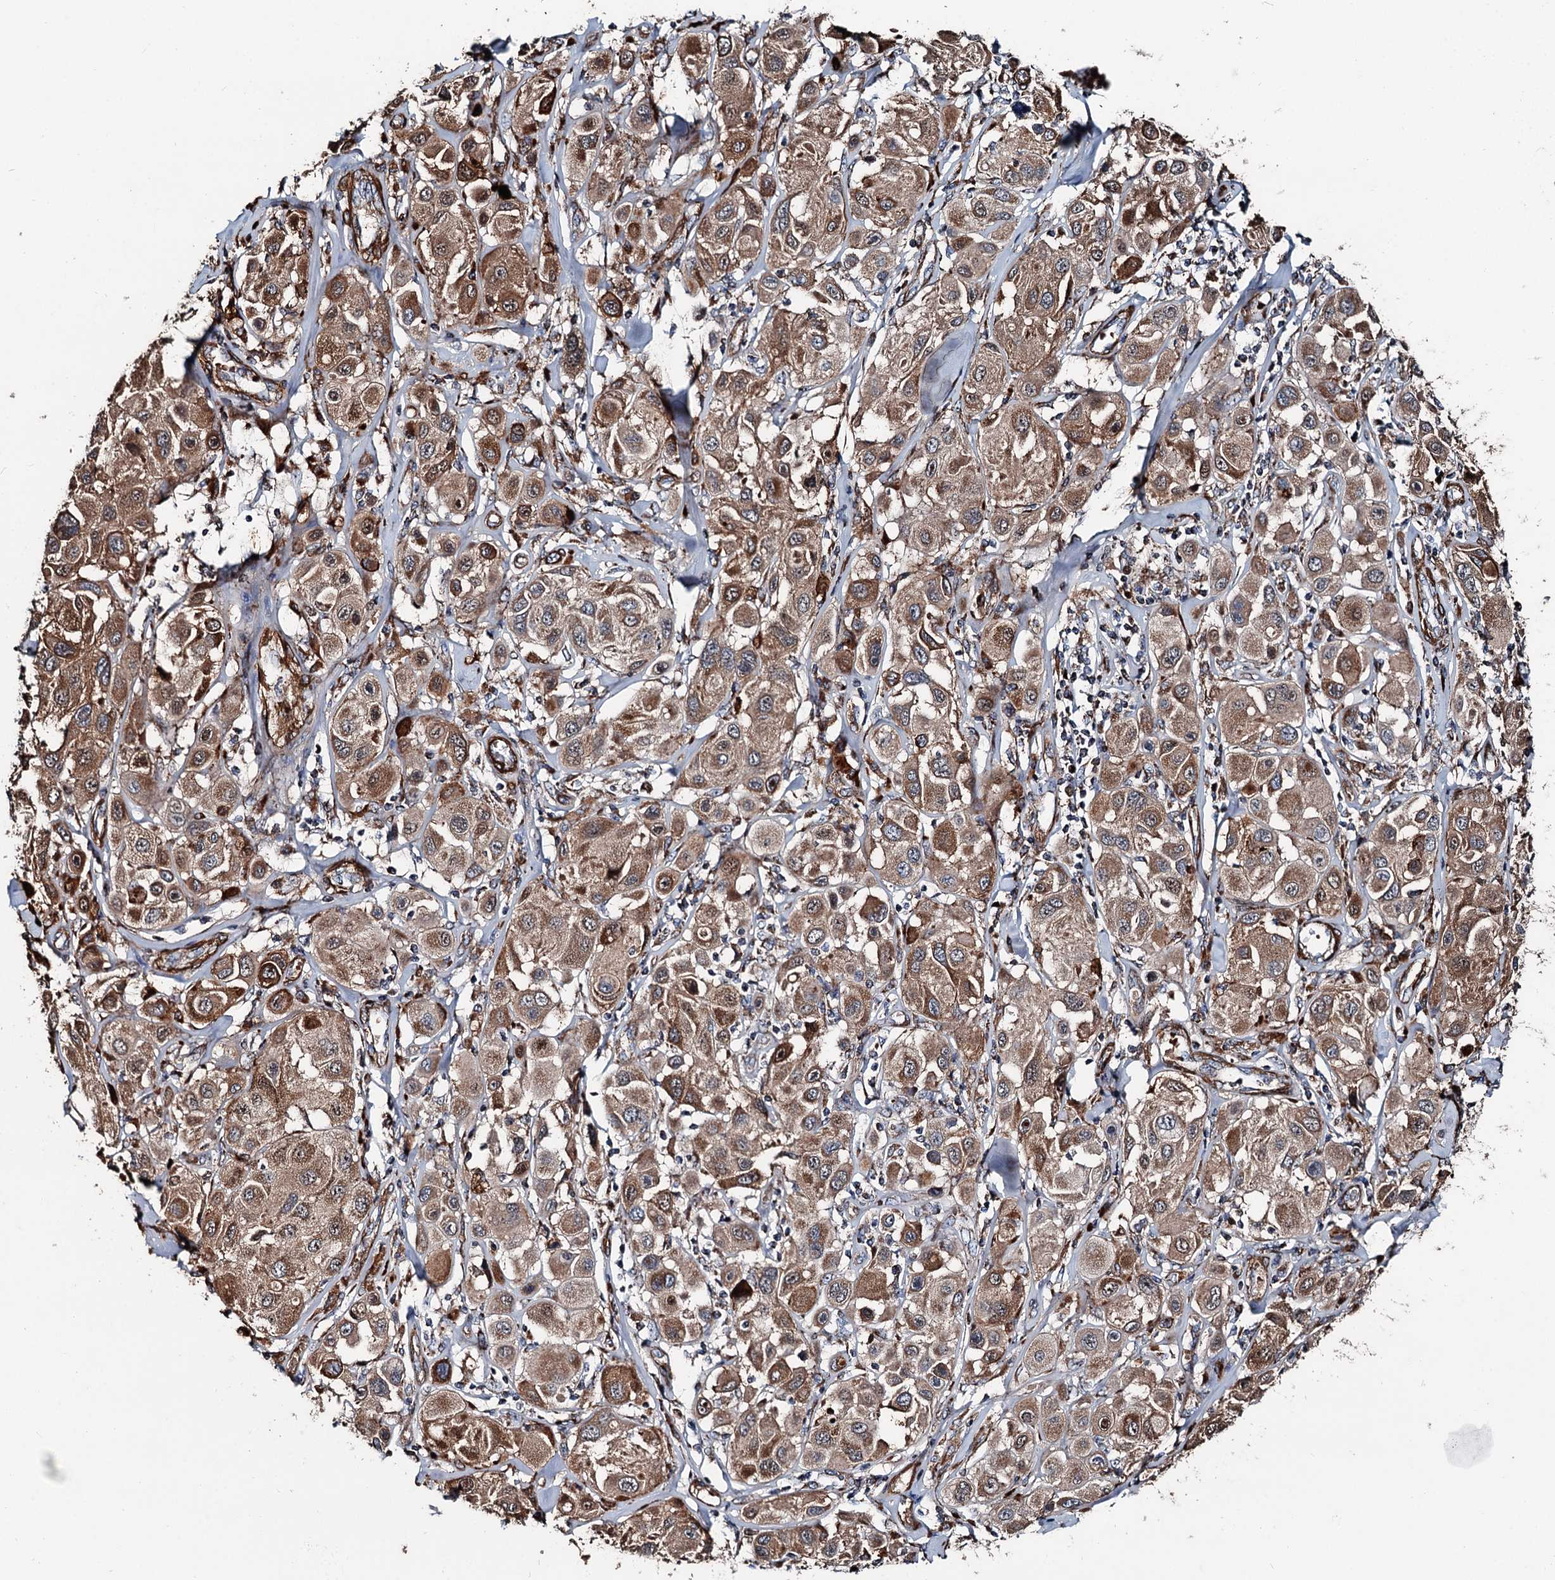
{"staining": {"intensity": "moderate", "quantity": ">75%", "location": "cytoplasmic/membranous"}, "tissue": "melanoma", "cell_type": "Tumor cells", "image_type": "cancer", "snomed": [{"axis": "morphology", "description": "Malignant melanoma, Metastatic site"}, {"axis": "topography", "description": "Skin"}], "caption": "An IHC micrograph of neoplastic tissue is shown. Protein staining in brown shows moderate cytoplasmic/membranous positivity in melanoma within tumor cells.", "gene": "DDIAS", "patient": {"sex": "male", "age": 41}}